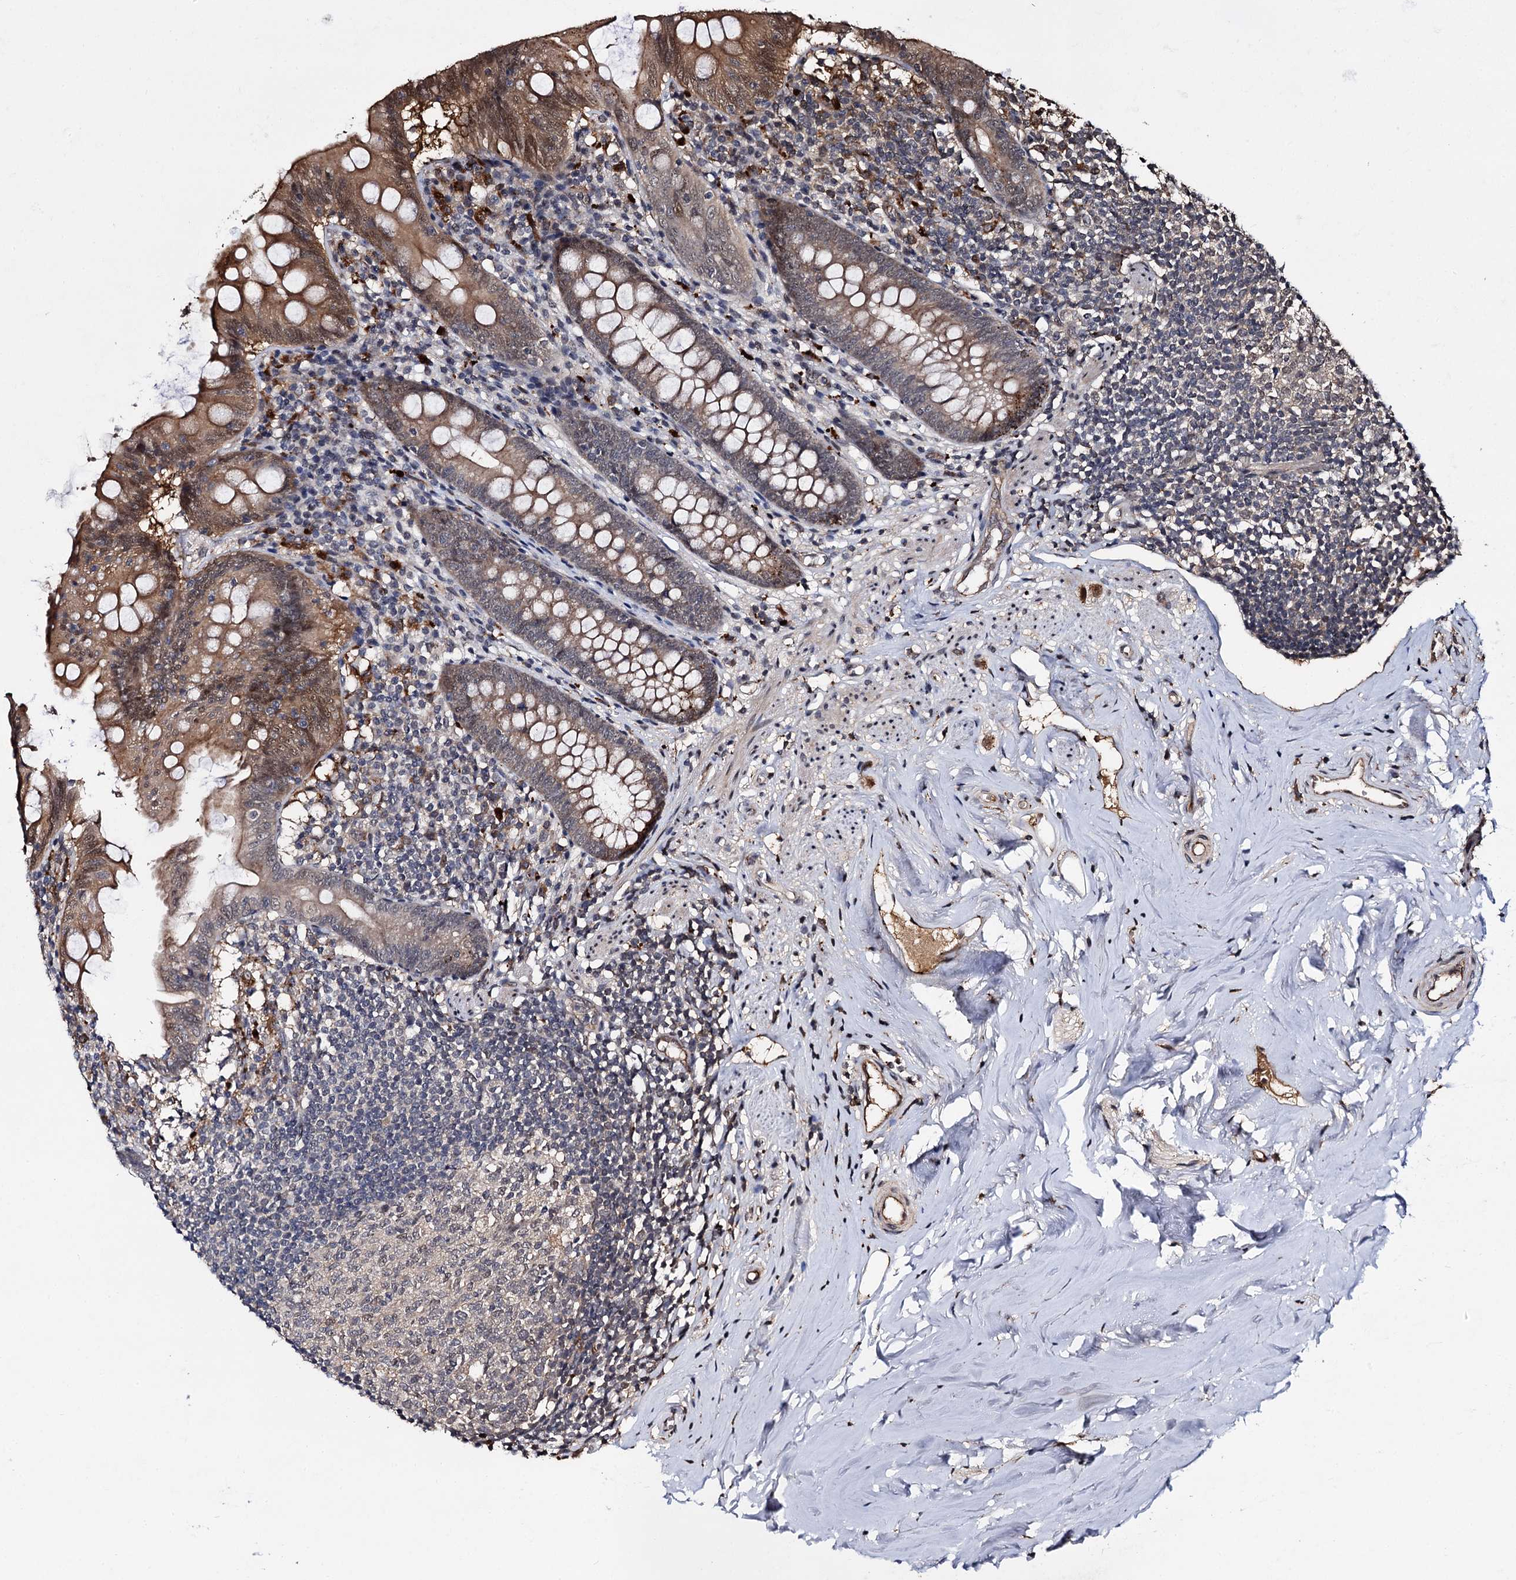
{"staining": {"intensity": "moderate", "quantity": ">75%", "location": "cytoplasmic/membranous"}, "tissue": "appendix", "cell_type": "Glandular cells", "image_type": "normal", "snomed": [{"axis": "morphology", "description": "Normal tissue, NOS"}, {"axis": "topography", "description": "Appendix"}], "caption": "An immunohistochemistry (IHC) photomicrograph of benign tissue is shown. Protein staining in brown highlights moderate cytoplasmic/membranous positivity in appendix within glandular cells. Nuclei are stained in blue.", "gene": "CEP192", "patient": {"sex": "female", "age": 51}}